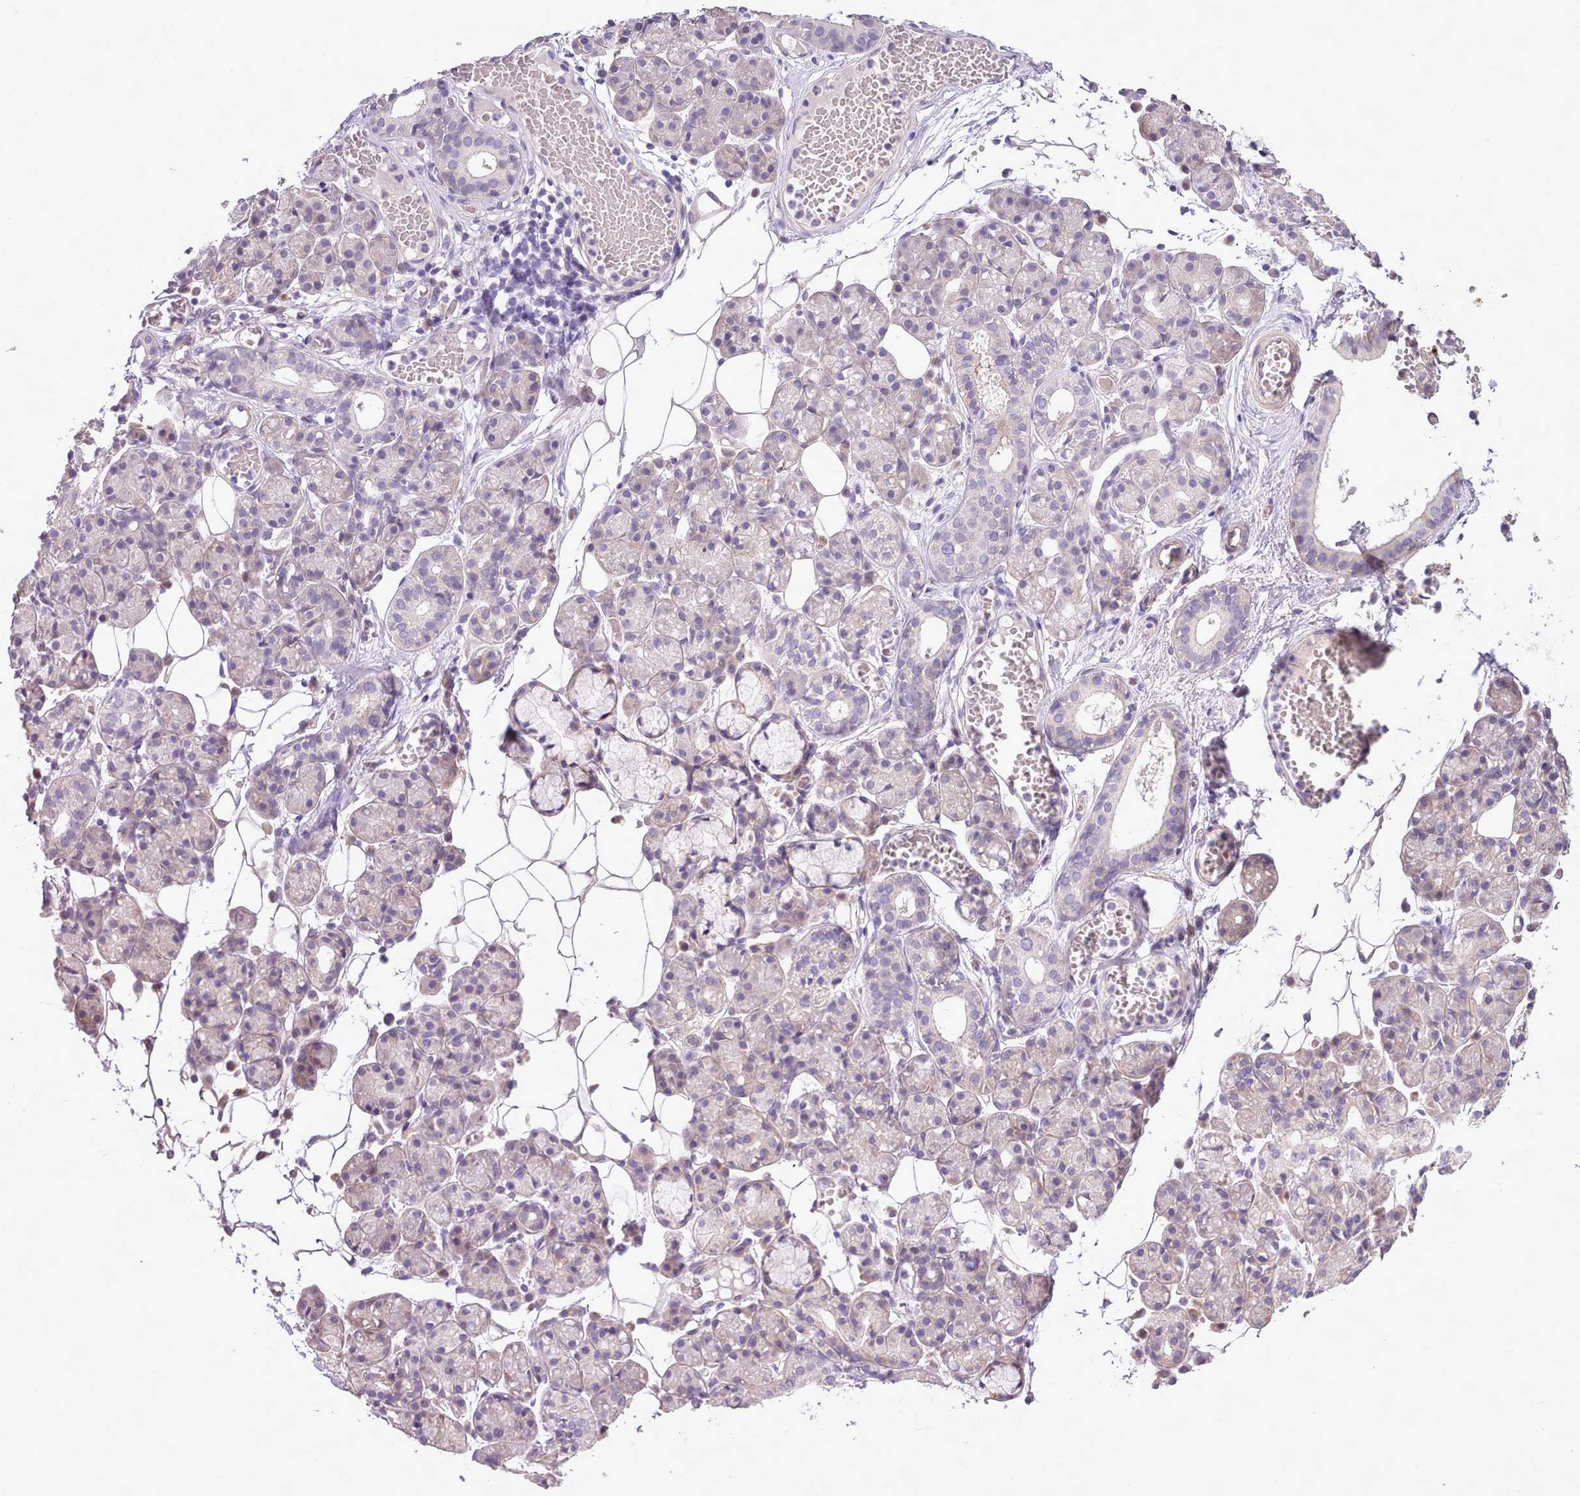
{"staining": {"intensity": "negative", "quantity": "none", "location": "none"}, "tissue": "salivary gland", "cell_type": "Glandular cells", "image_type": "normal", "snomed": [{"axis": "morphology", "description": "Normal tissue, NOS"}, {"axis": "topography", "description": "Salivary gland"}], "caption": "High magnification brightfield microscopy of benign salivary gland stained with DAB (brown) and counterstained with hematoxylin (blue): glandular cells show no significant staining.", "gene": "SETX", "patient": {"sex": "male", "age": 63}}